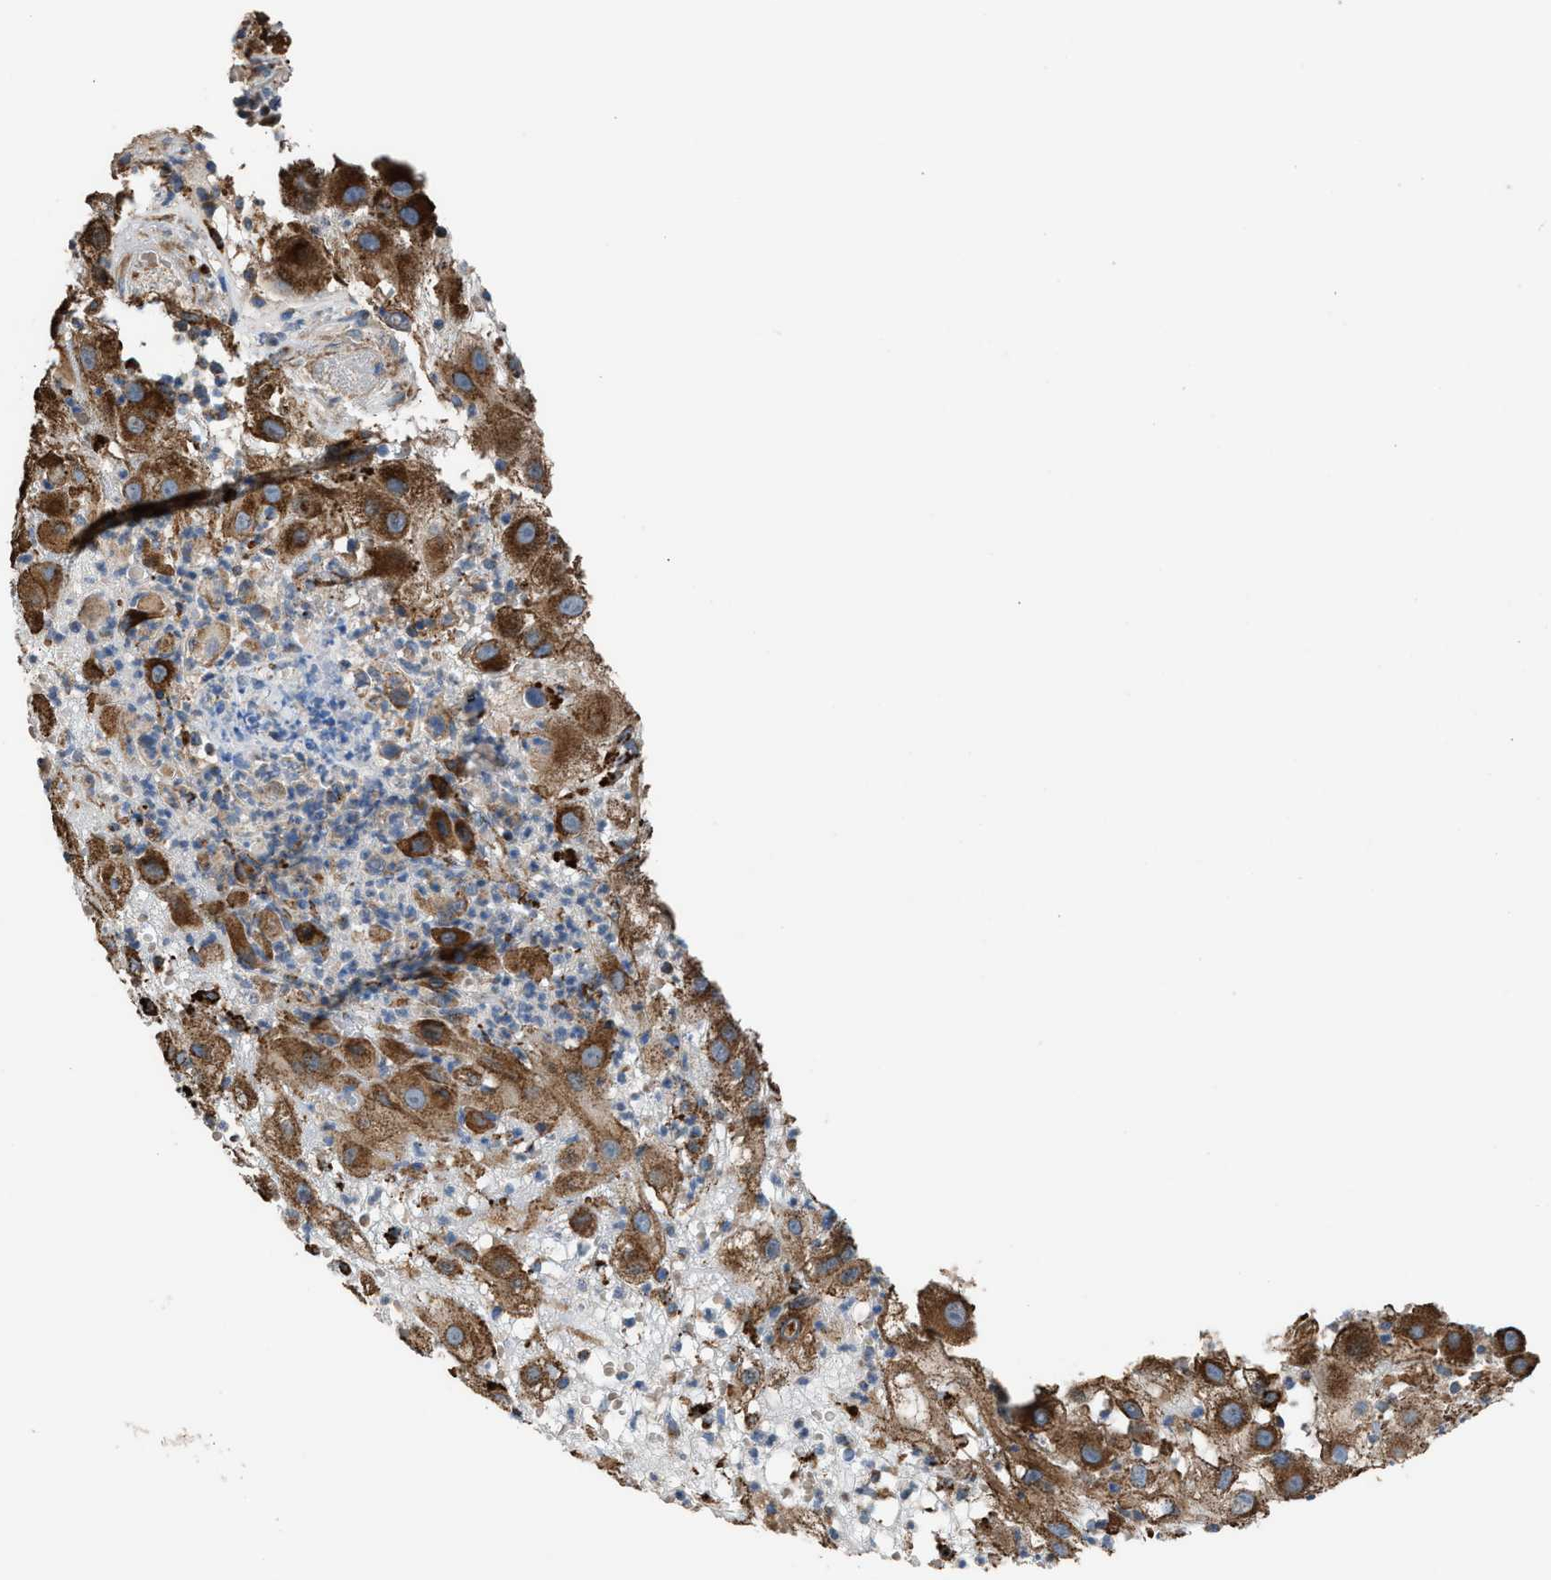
{"staining": {"intensity": "moderate", "quantity": ">75%", "location": "cytoplasmic/membranous"}, "tissue": "melanoma", "cell_type": "Tumor cells", "image_type": "cancer", "snomed": [{"axis": "morphology", "description": "Malignant melanoma, NOS"}, {"axis": "topography", "description": "Skin"}], "caption": "Malignant melanoma was stained to show a protein in brown. There is medium levels of moderate cytoplasmic/membranous expression in approximately >75% of tumor cells.", "gene": "SLC10A3", "patient": {"sex": "female", "age": 81}}